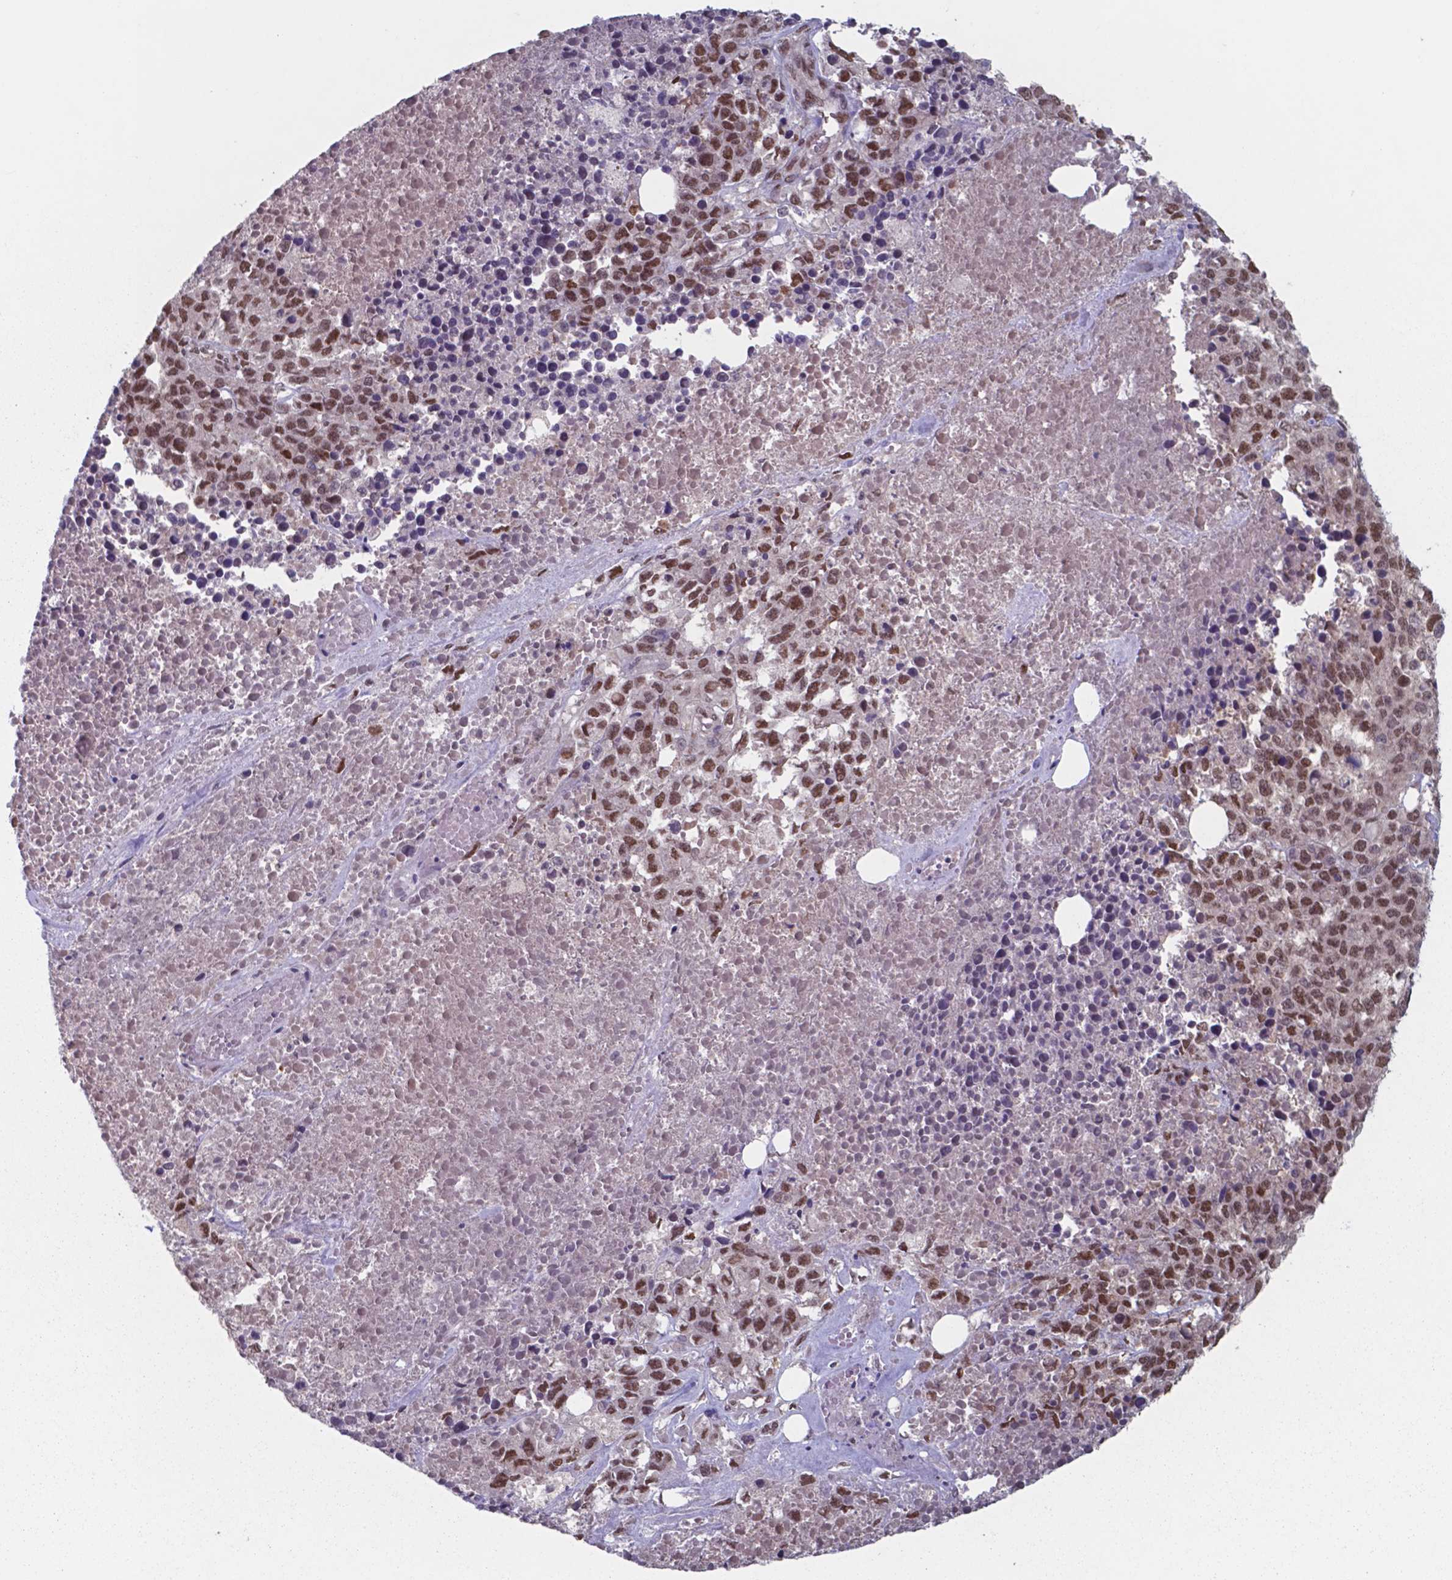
{"staining": {"intensity": "moderate", "quantity": ">75%", "location": "nuclear"}, "tissue": "melanoma", "cell_type": "Tumor cells", "image_type": "cancer", "snomed": [{"axis": "morphology", "description": "Malignant melanoma, Metastatic site"}, {"axis": "topography", "description": "Skin"}], "caption": "Human malignant melanoma (metastatic site) stained with a brown dye reveals moderate nuclear positive expression in approximately >75% of tumor cells.", "gene": "UBA1", "patient": {"sex": "male", "age": 84}}